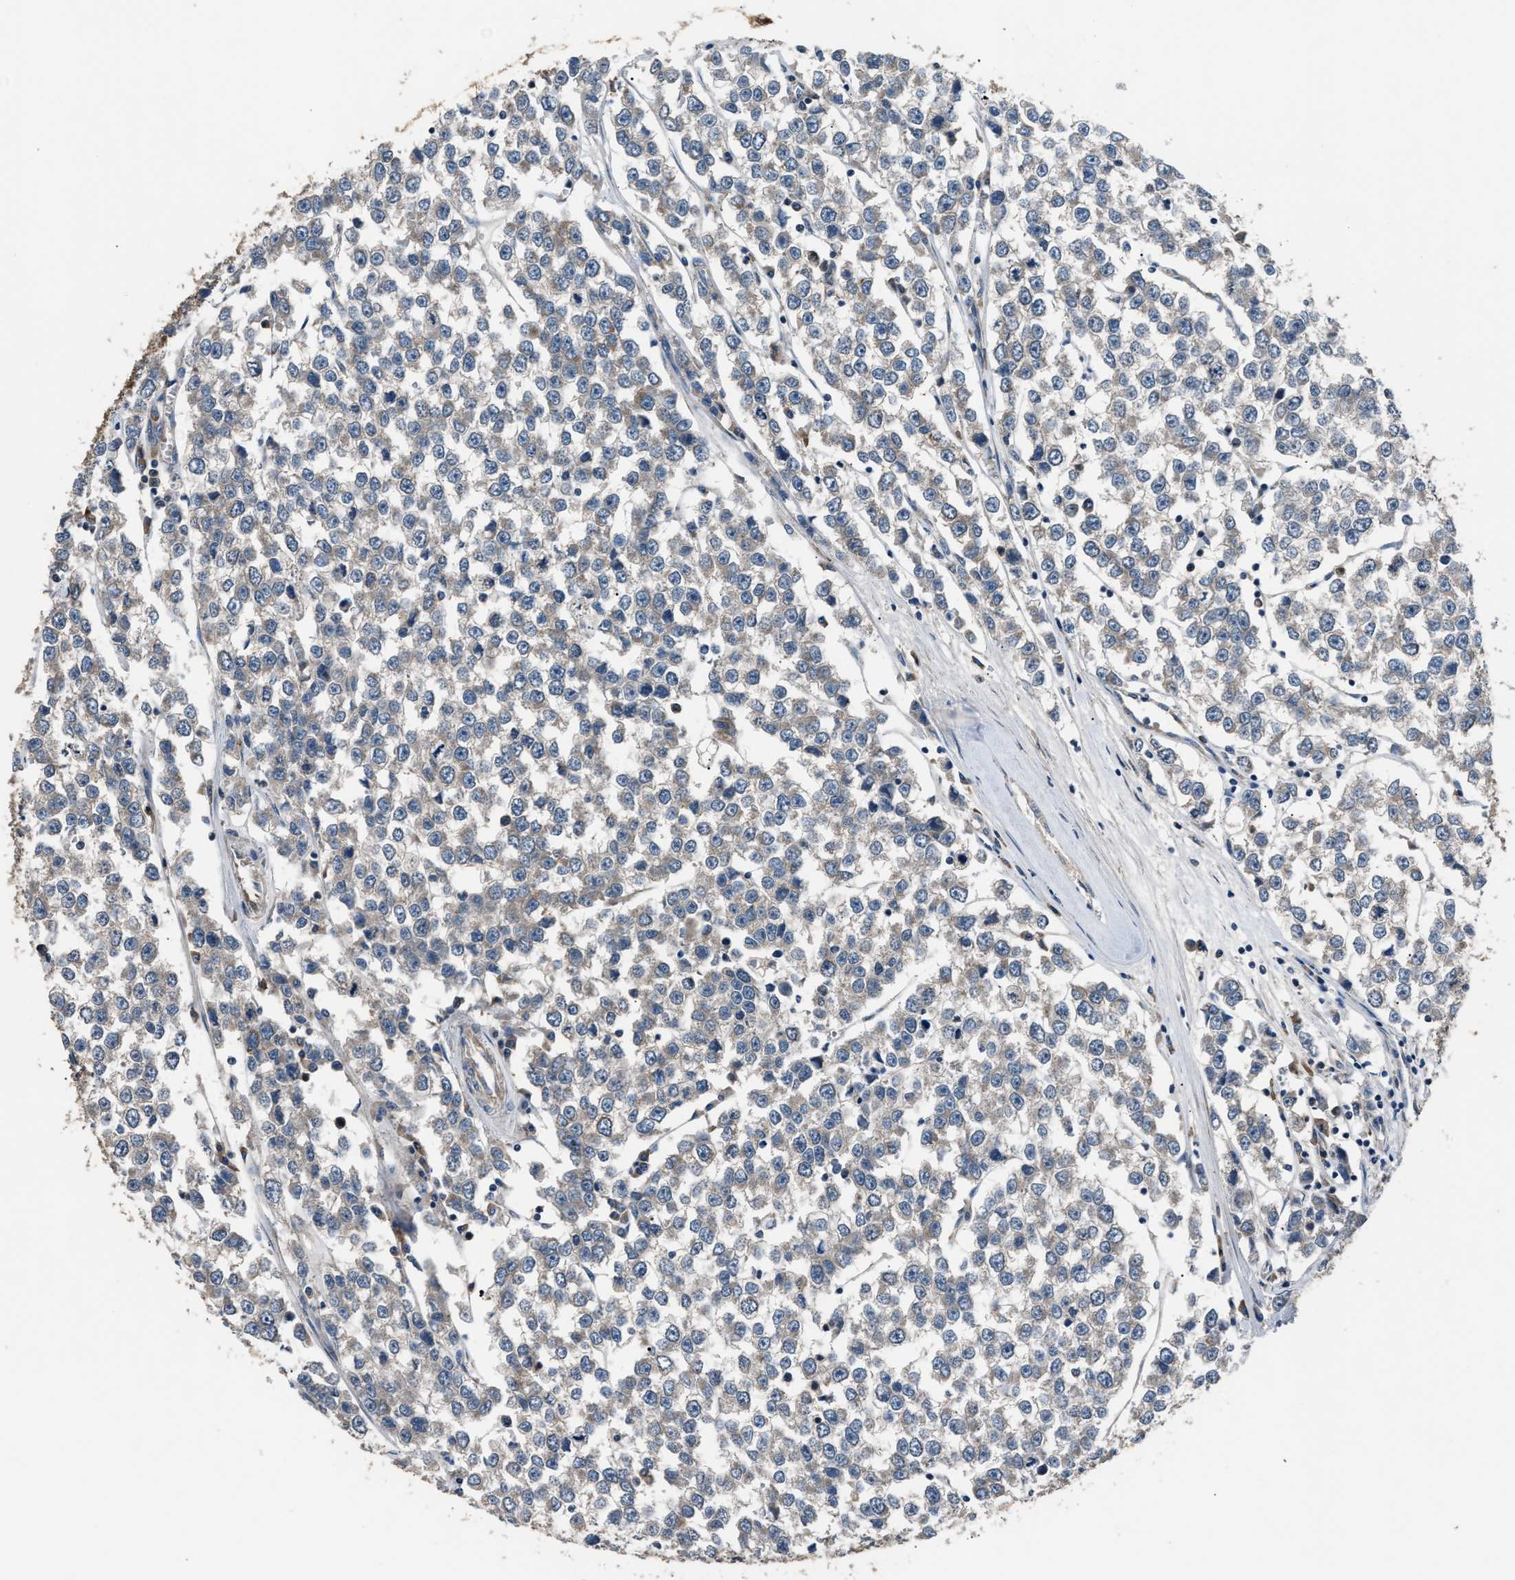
{"staining": {"intensity": "moderate", "quantity": "25%-75%", "location": "cytoplasmic/membranous"}, "tissue": "testis cancer", "cell_type": "Tumor cells", "image_type": "cancer", "snomed": [{"axis": "morphology", "description": "Seminoma, NOS"}, {"axis": "morphology", "description": "Carcinoma, Embryonal, NOS"}, {"axis": "topography", "description": "Testis"}], "caption": "Moderate cytoplasmic/membranous staining is appreciated in about 25%-75% of tumor cells in testis seminoma. The staining was performed using DAB, with brown indicating positive protein expression. Nuclei are stained blue with hematoxylin.", "gene": "IMPDH2", "patient": {"sex": "male", "age": 52}}